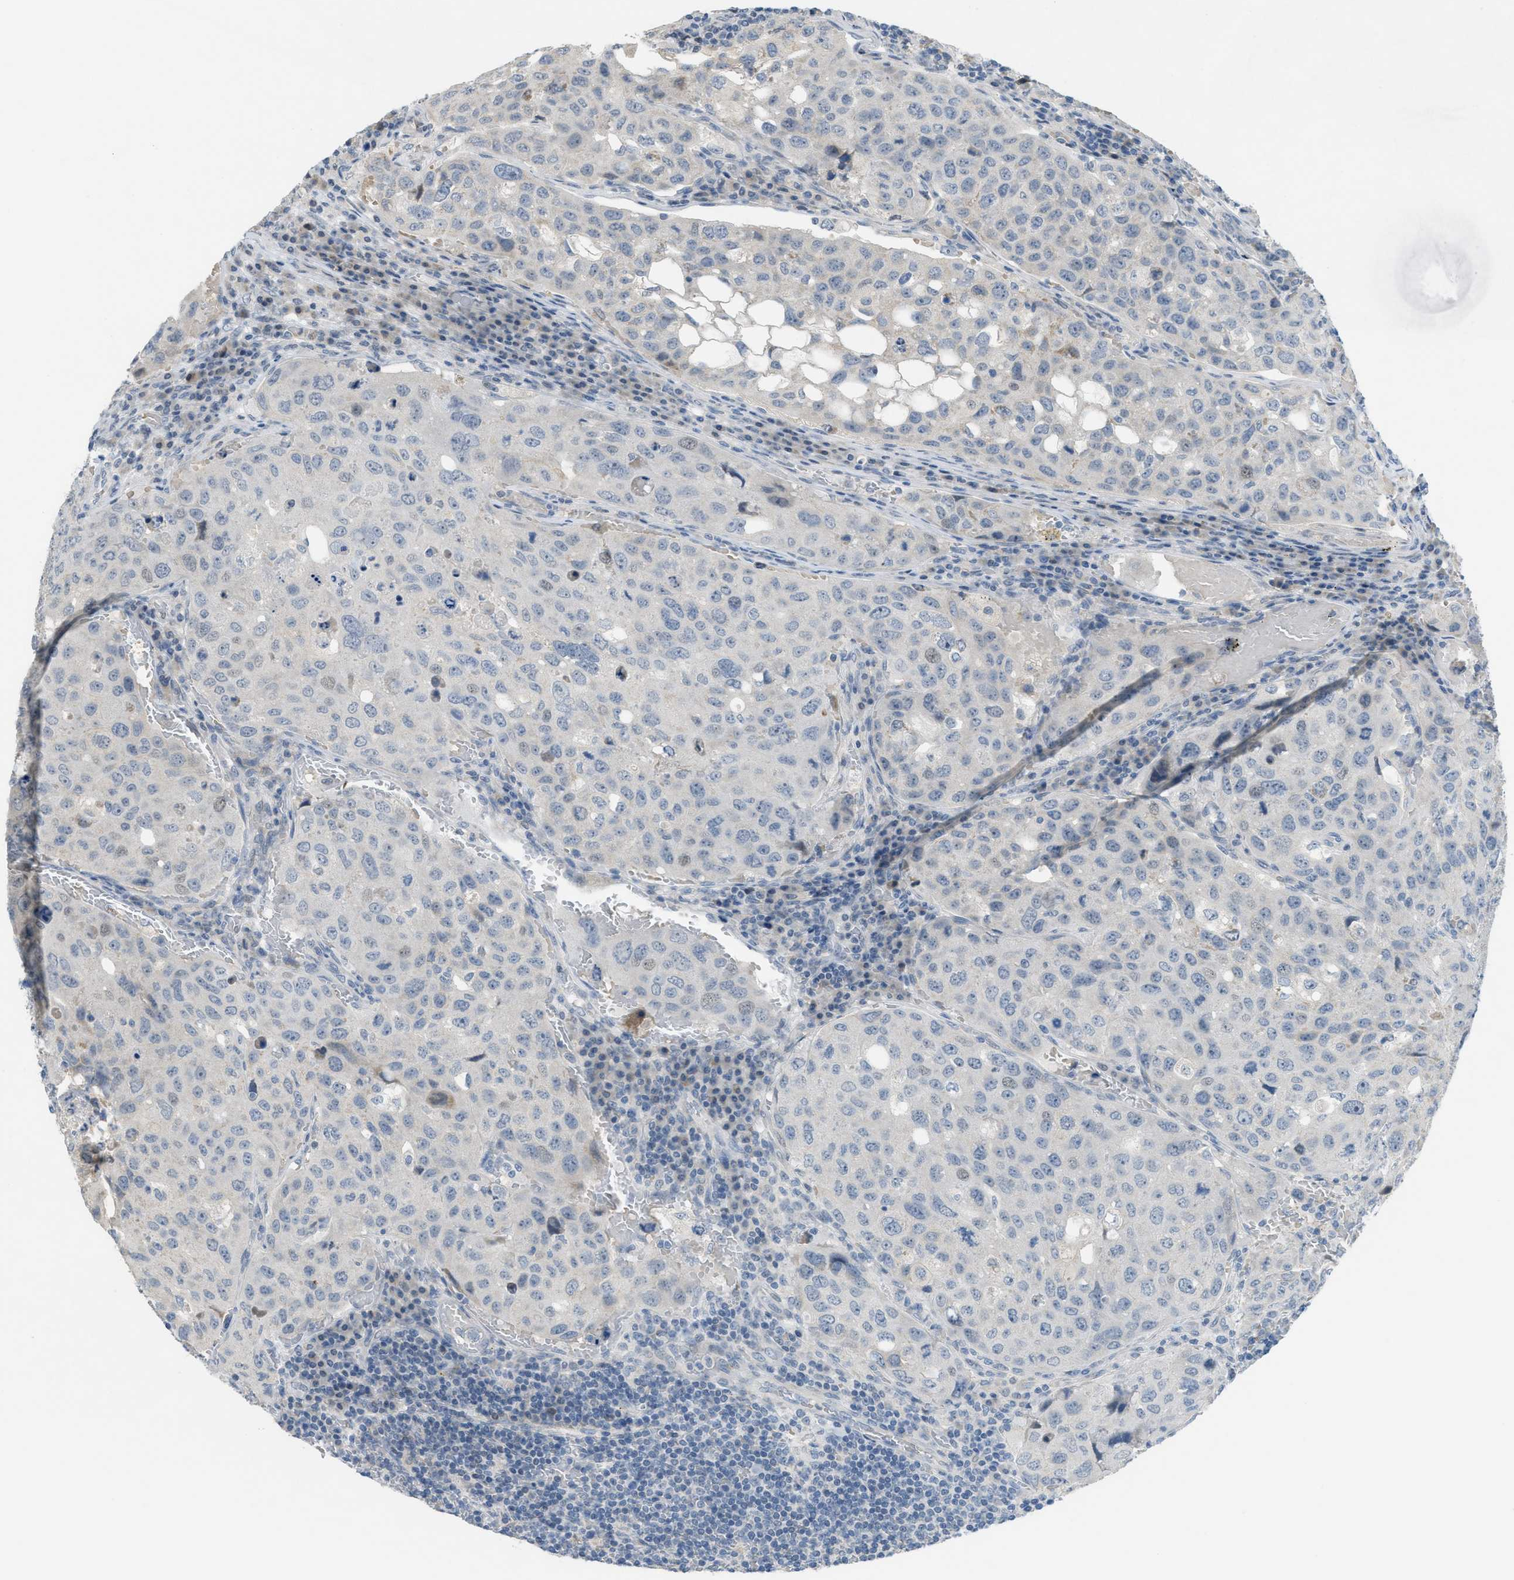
{"staining": {"intensity": "negative", "quantity": "none", "location": "none"}, "tissue": "urothelial cancer", "cell_type": "Tumor cells", "image_type": "cancer", "snomed": [{"axis": "morphology", "description": "Urothelial carcinoma, High grade"}, {"axis": "topography", "description": "Lymph node"}, {"axis": "topography", "description": "Urinary bladder"}], "caption": "Protein analysis of high-grade urothelial carcinoma displays no significant expression in tumor cells.", "gene": "TXNDC2", "patient": {"sex": "male", "age": 51}}